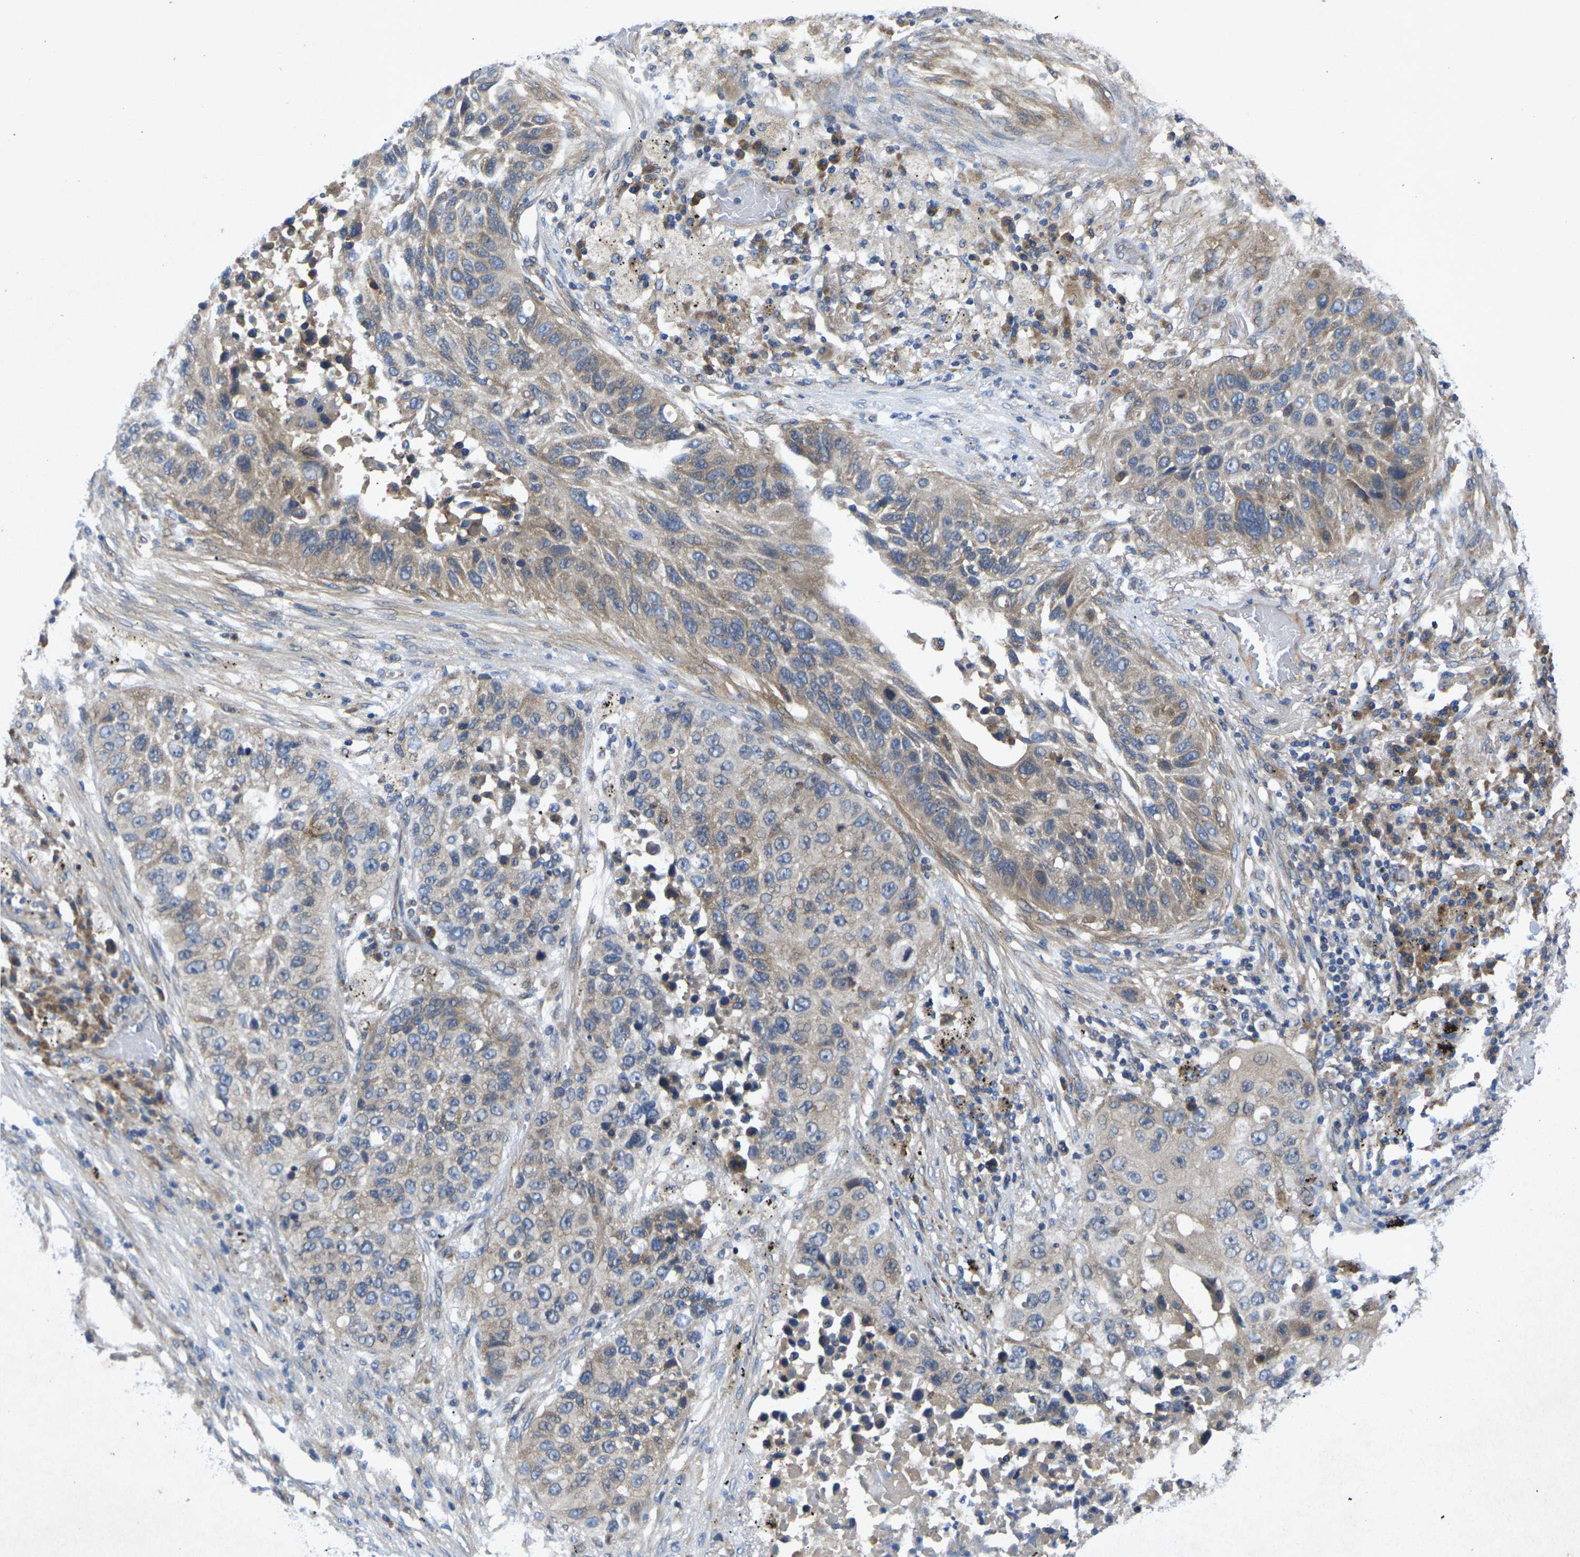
{"staining": {"intensity": "weak", "quantity": "25%-75%", "location": "cytoplasmic/membranous"}, "tissue": "lung cancer", "cell_type": "Tumor cells", "image_type": "cancer", "snomed": [{"axis": "morphology", "description": "Squamous cell carcinoma, NOS"}, {"axis": "topography", "description": "Lung"}], "caption": "Immunohistochemical staining of human lung cancer reveals weak cytoplasmic/membranous protein staining in about 25%-75% of tumor cells. The staining was performed using DAB (3,3'-diaminobenzidine), with brown indicating positive protein expression. Nuclei are stained blue with hematoxylin.", "gene": "KIF1B", "patient": {"sex": "male", "age": 57}}